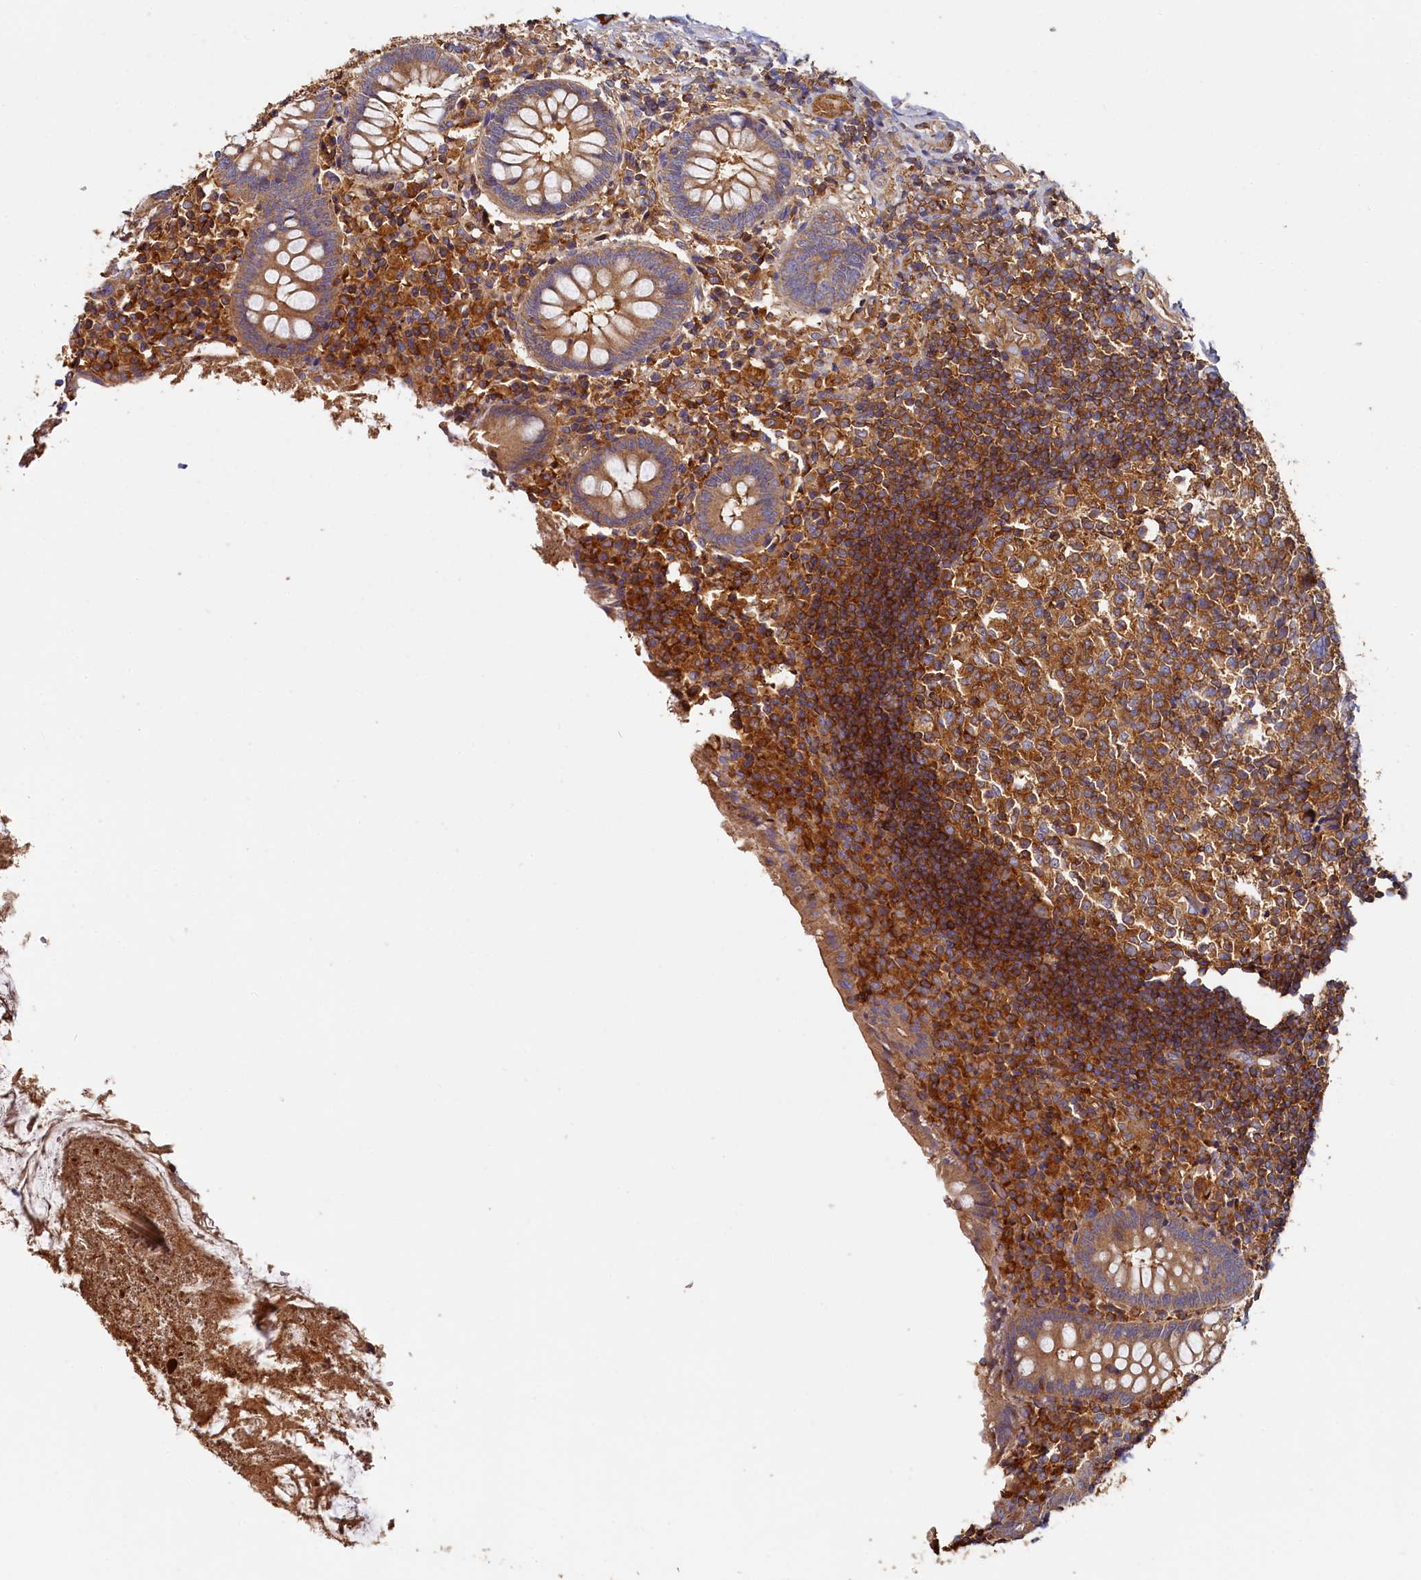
{"staining": {"intensity": "moderate", "quantity": ">75%", "location": "cytoplasmic/membranous"}, "tissue": "appendix", "cell_type": "Glandular cells", "image_type": "normal", "snomed": [{"axis": "morphology", "description": "Normal tissue, NOS"}, {"axis": "topography", "description": "Appendix"}], "caption": "Glandular cells exhibit moderate cytoplasmic/membranous positivity in about >75% of cells in normal appendix.", "gene": "PPIP5K1", "patient": {"sex": "female", "age": 17}}